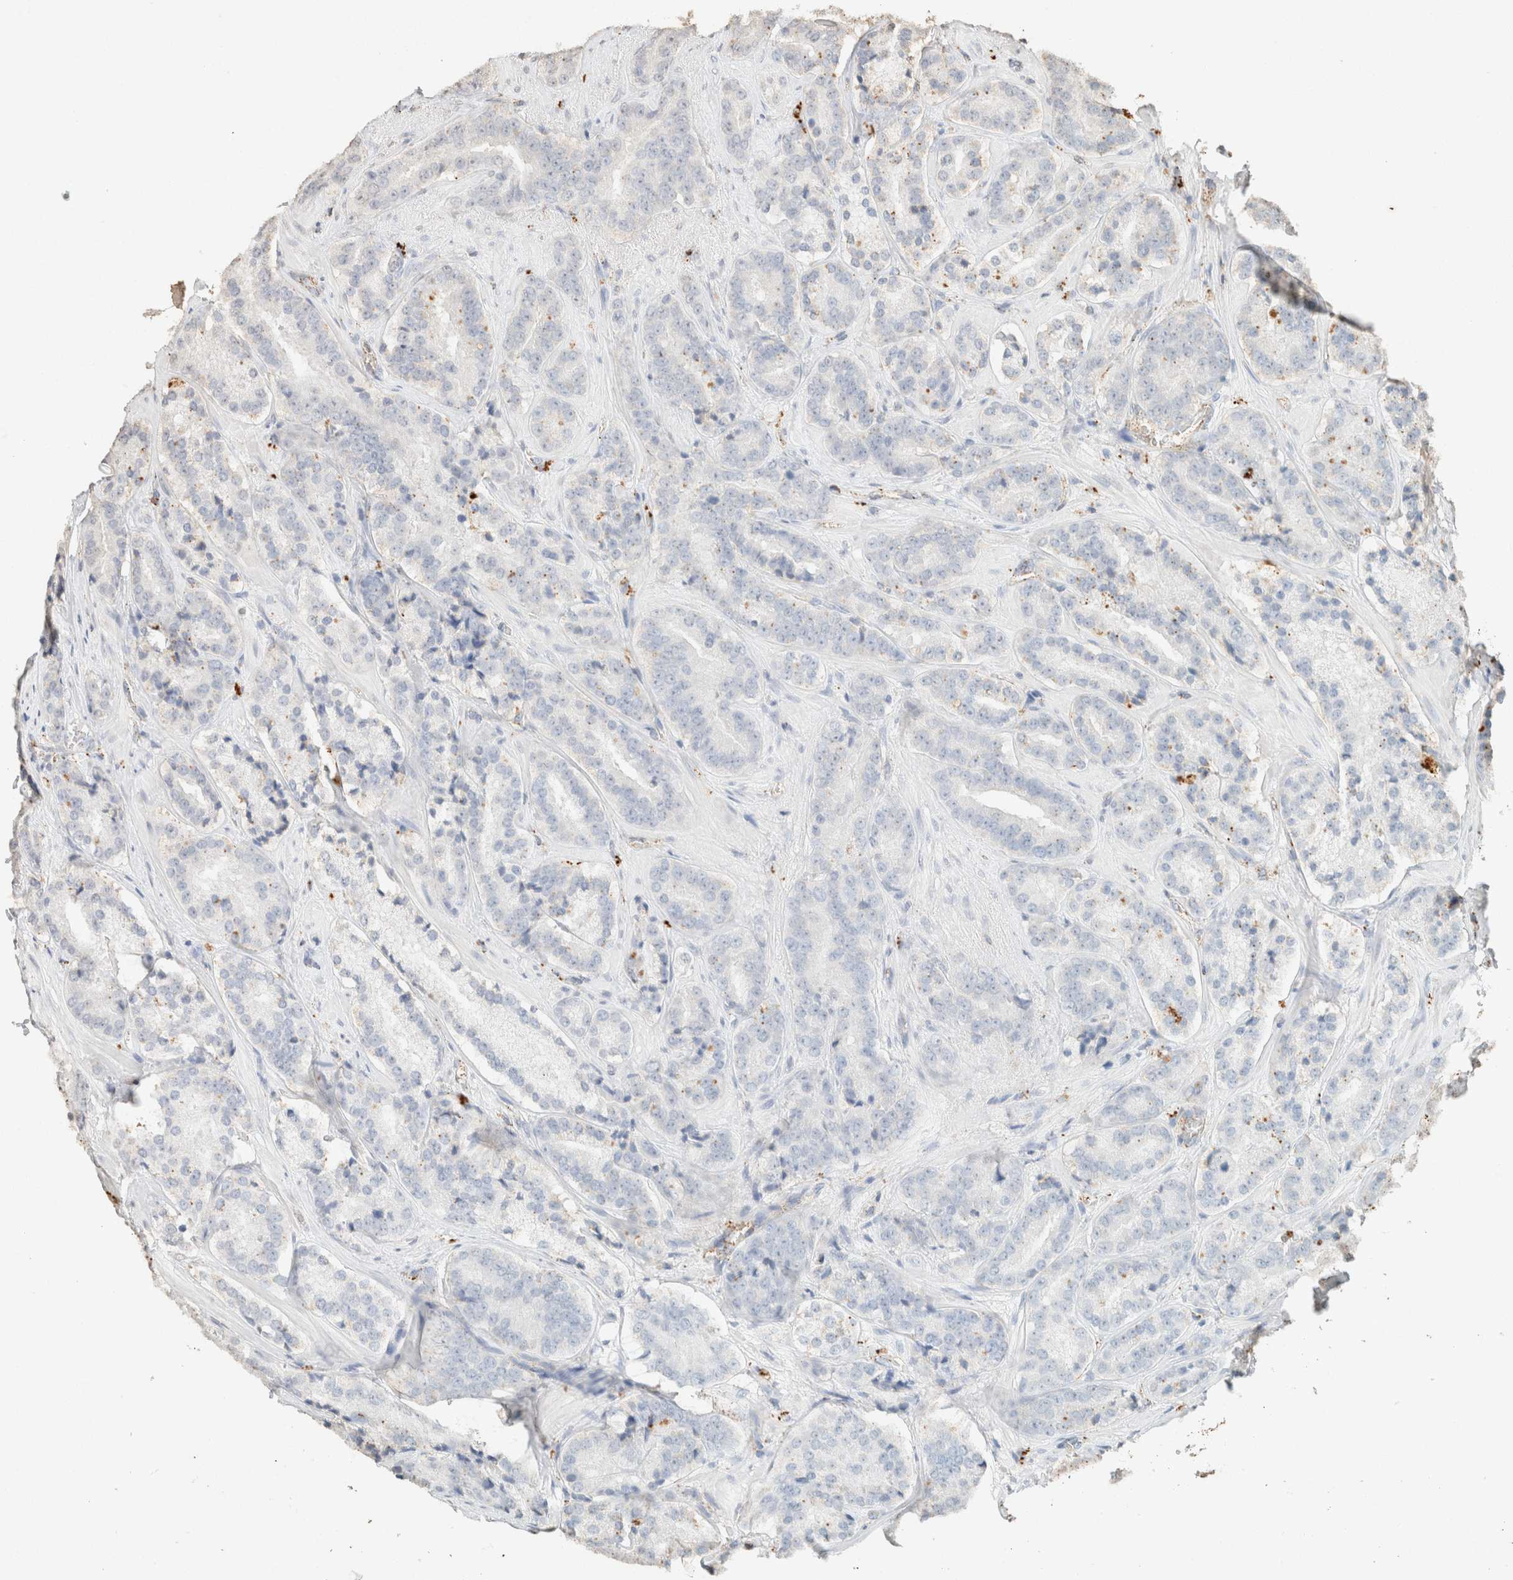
{"staining": {"intensity": "weak", "quantity": "<25%", "location": "cytoplasmic/membranous"}, "tissue": "prostate cancer", "cell_type": "Tumor cells", "image_type": "cancer", "snomed": [{"axis": "morphology", "description": "Adenocarcinoma, High grade"}, {"axis": "topography", "description": "Prostate"}], "caption": "Prostate cancer (adenocarcinoma (high-grade)) was stained to show a protein in brown. There is no significant expression in tumor cells.", "gene": "CTSC", "patient": {"sex": "male", "age": 60}}